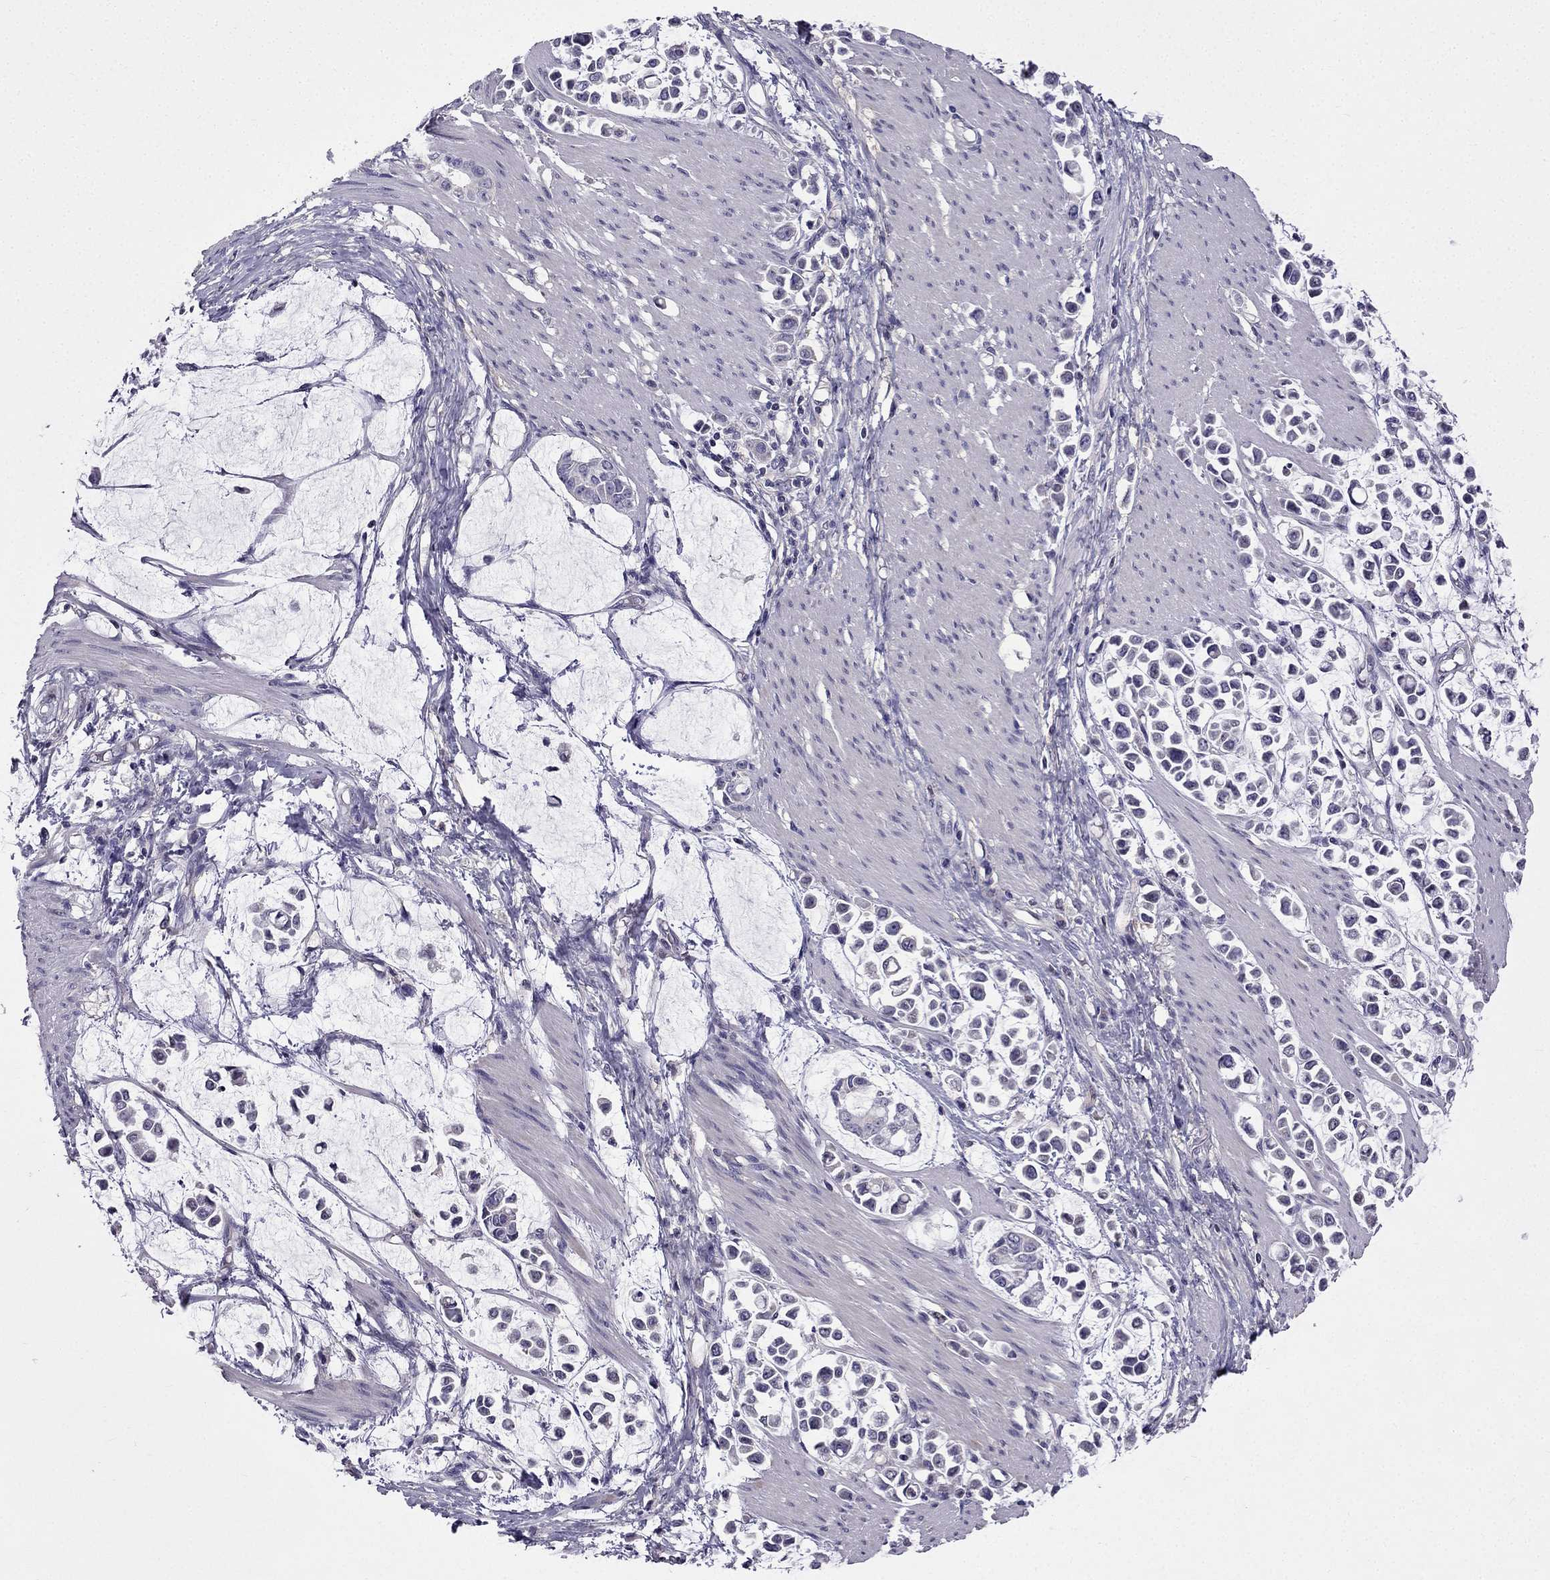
{"staining": {"intensity": "negative", "quantity": "none", "location": "none"}, "tissue": "stomach cancer", "cell_type": "Tumor cells", "image_type": "cancer", "snomed": [{"axis": "morphology", "description": "Adenocarcinoma, NOS"}, {"axis": "topography", "description": "Stomach"}], "caption": "The immunohistochemistry photomicrograph has no significant positivity in tumor cells of stomach cancer (adenocarcinoma) tissue. The staining was performed using DAB to visualize the protein expression in brown, while the nuclei were stained in blue with hematoxylin (Magnification: 20x).", "gene": "SLC6A2", "patient": {"sex": "male", "age": 82}}